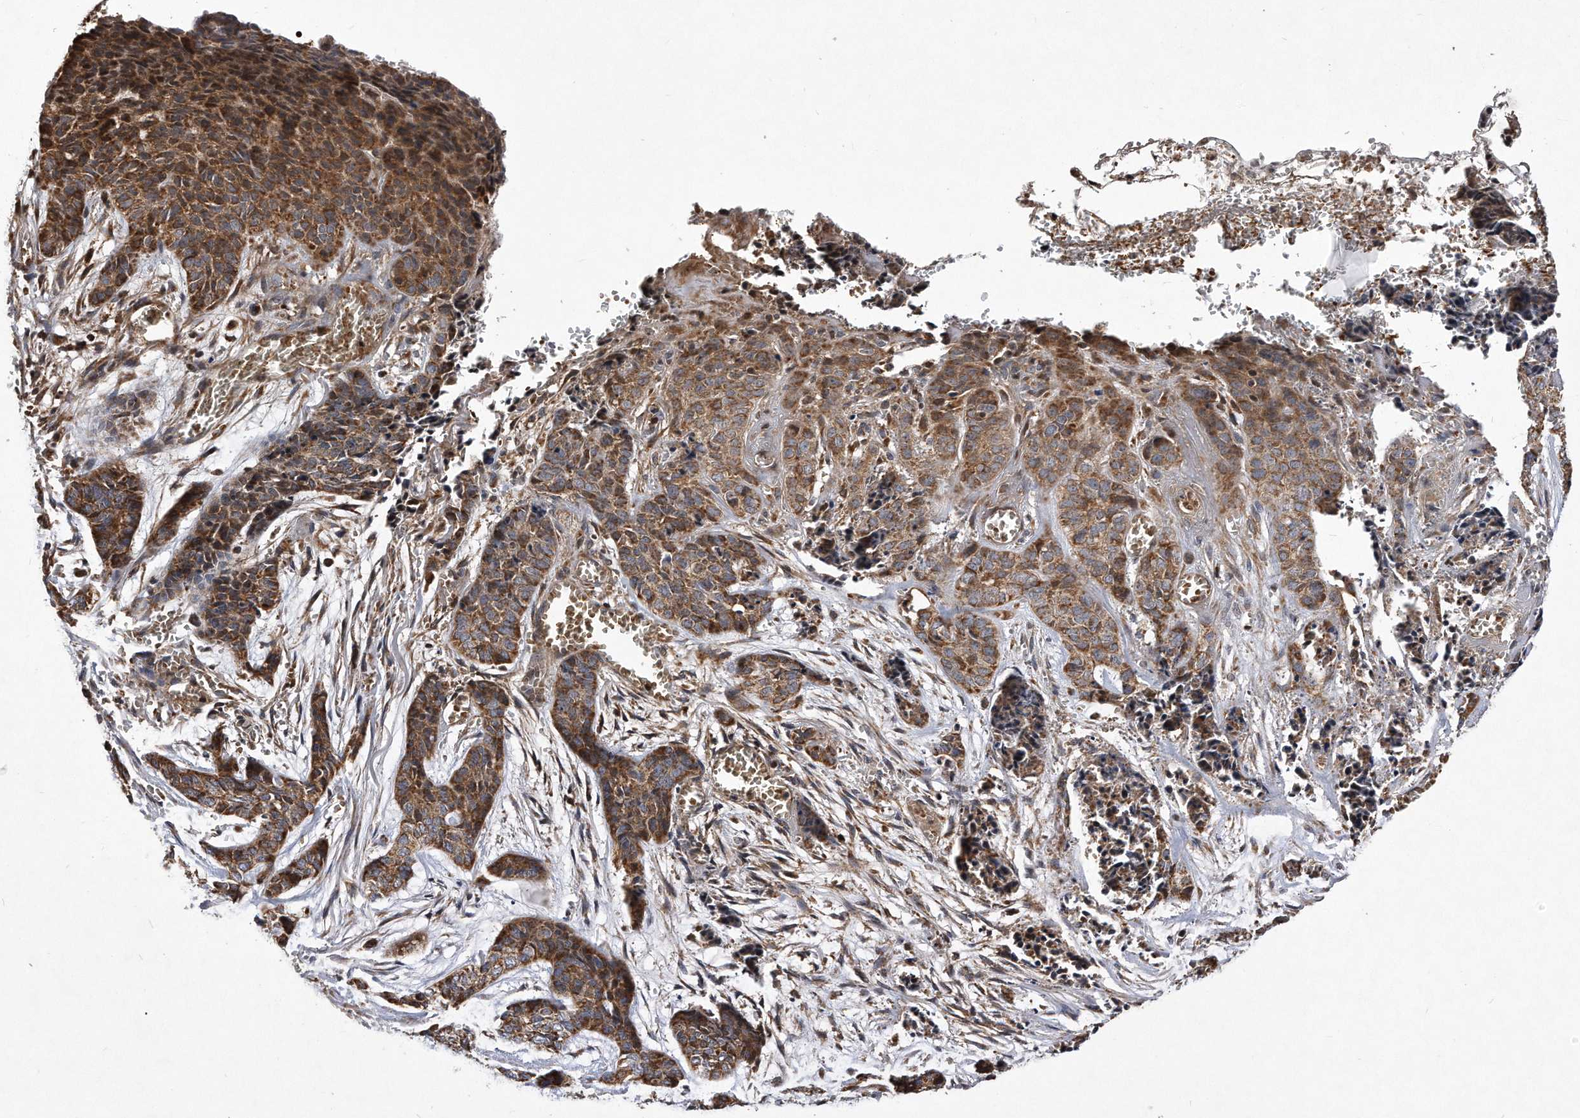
{"staining": {"intensity": "moderate", "quantity": ">75%", "location": "cytoplasmic/membranous"}, "tissue": "skin cancer", "cell_type": "Tumor cells", "image_type": "cancer", "snomed": [{"axis": "morphology", "description": "Basal cell carcinoma"}, {"axis": "topography", "description": "Skin"}], "caption": "The histopathology image demonstrates a brown stain indicating the presence of a protein in the cytoplasmic/membranous of tumor cells in skin cancer (basal cell carcinoma). (DAB (3,3'-diaminobenzidine) = brown stain, brightfield microscopy at high magnification).", "gene": "PPP5C", "patient": {"sex": "female", "age": 64}}